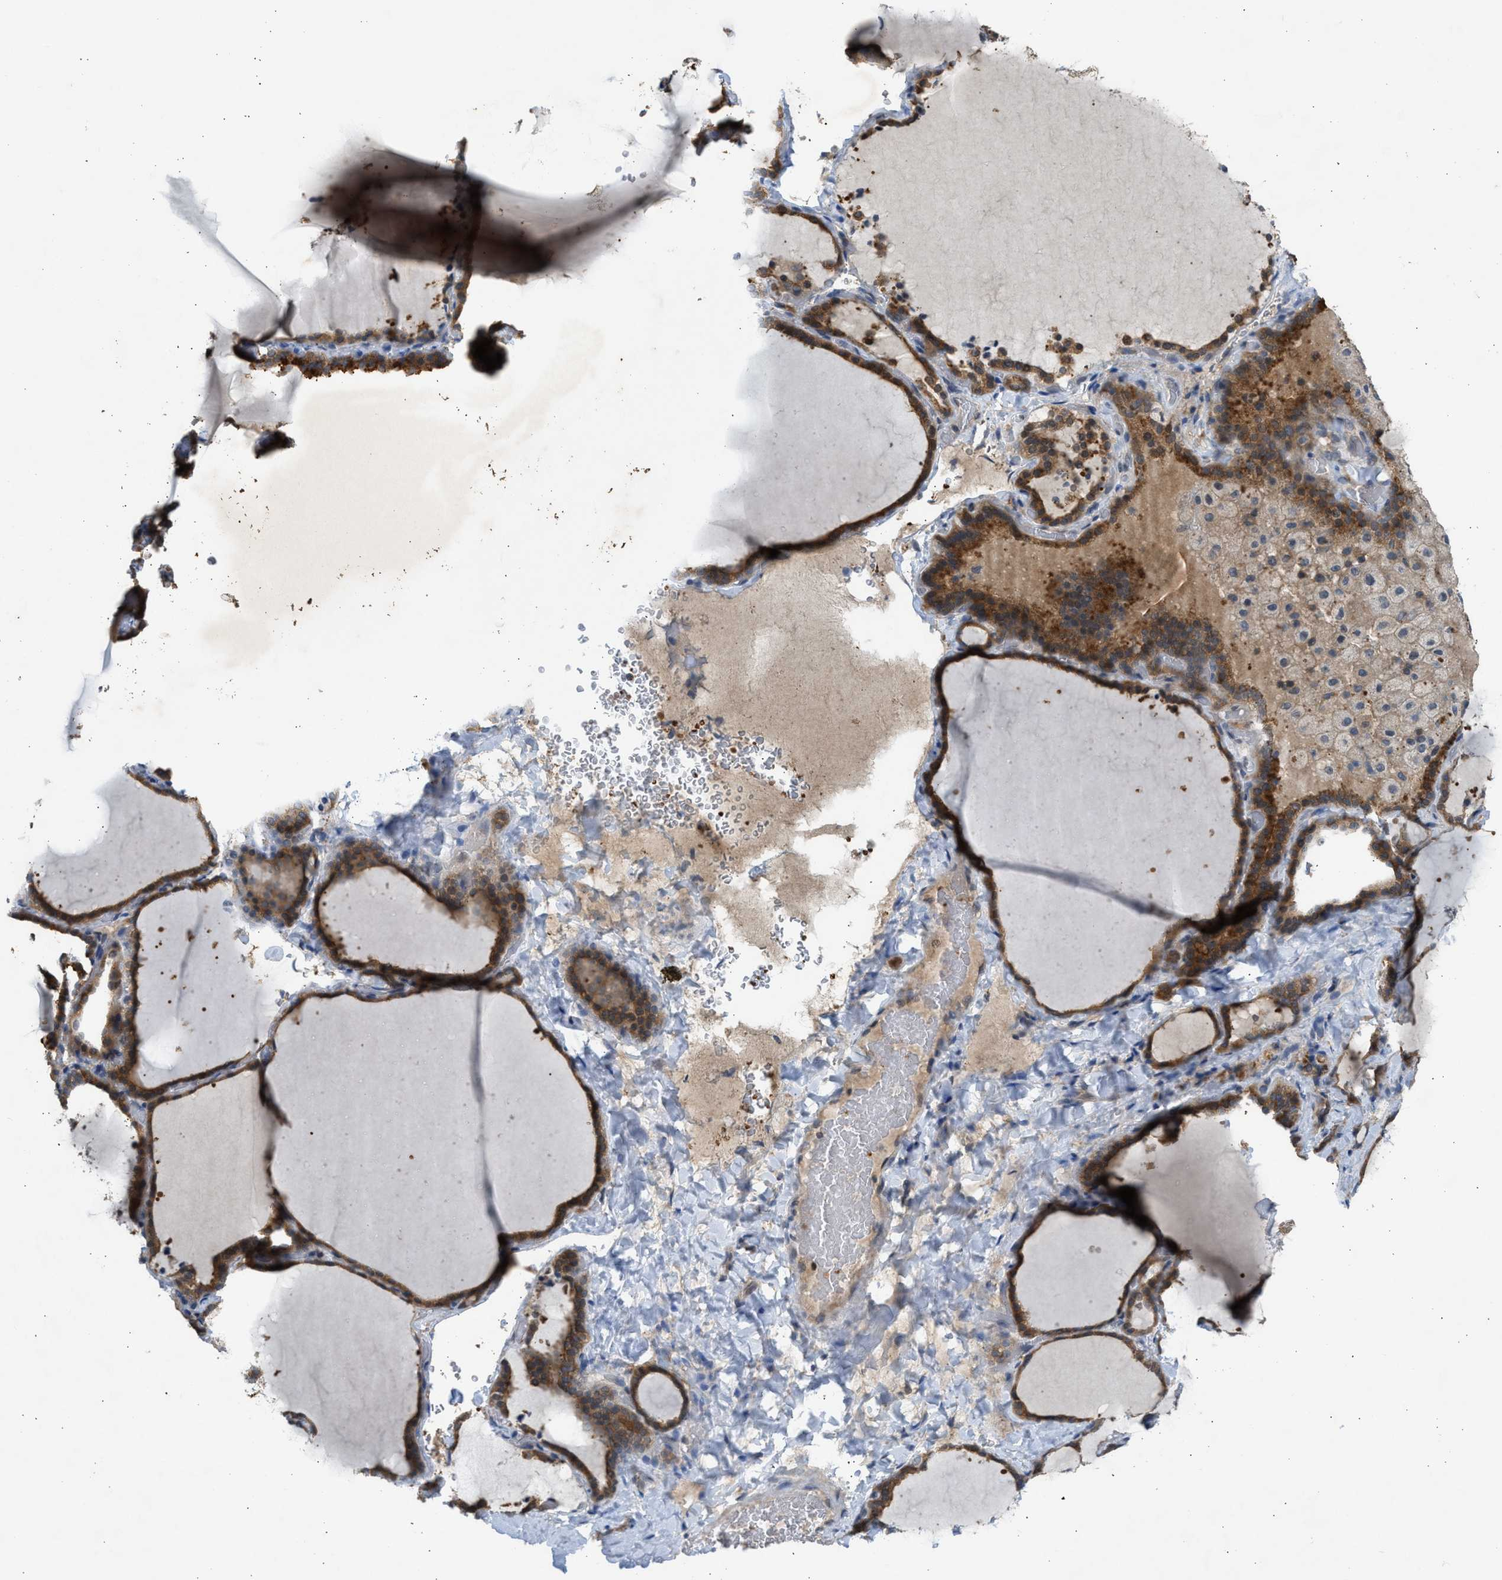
{"staining": {"intensity": "moderate", "quantity": ">75%", "location": "cytoplasmic/membranous"}, "tissue": "thyroid gland", "cell_type": "Glandular cells", "image_type": "normal", "snomed": [{"axis": "morphology", "description": "Normal tissue, NOS"}, {"axis": "topography", "description": "Thyroid gland"}], "caption": "Protein expression analysis of benign thyroid gland demonstrates moderate cytoplasmic/membranous expression in about >75% of glandular cells.", "gene": "MAPK7", "patient": {"sex": "female", "age": 28}}